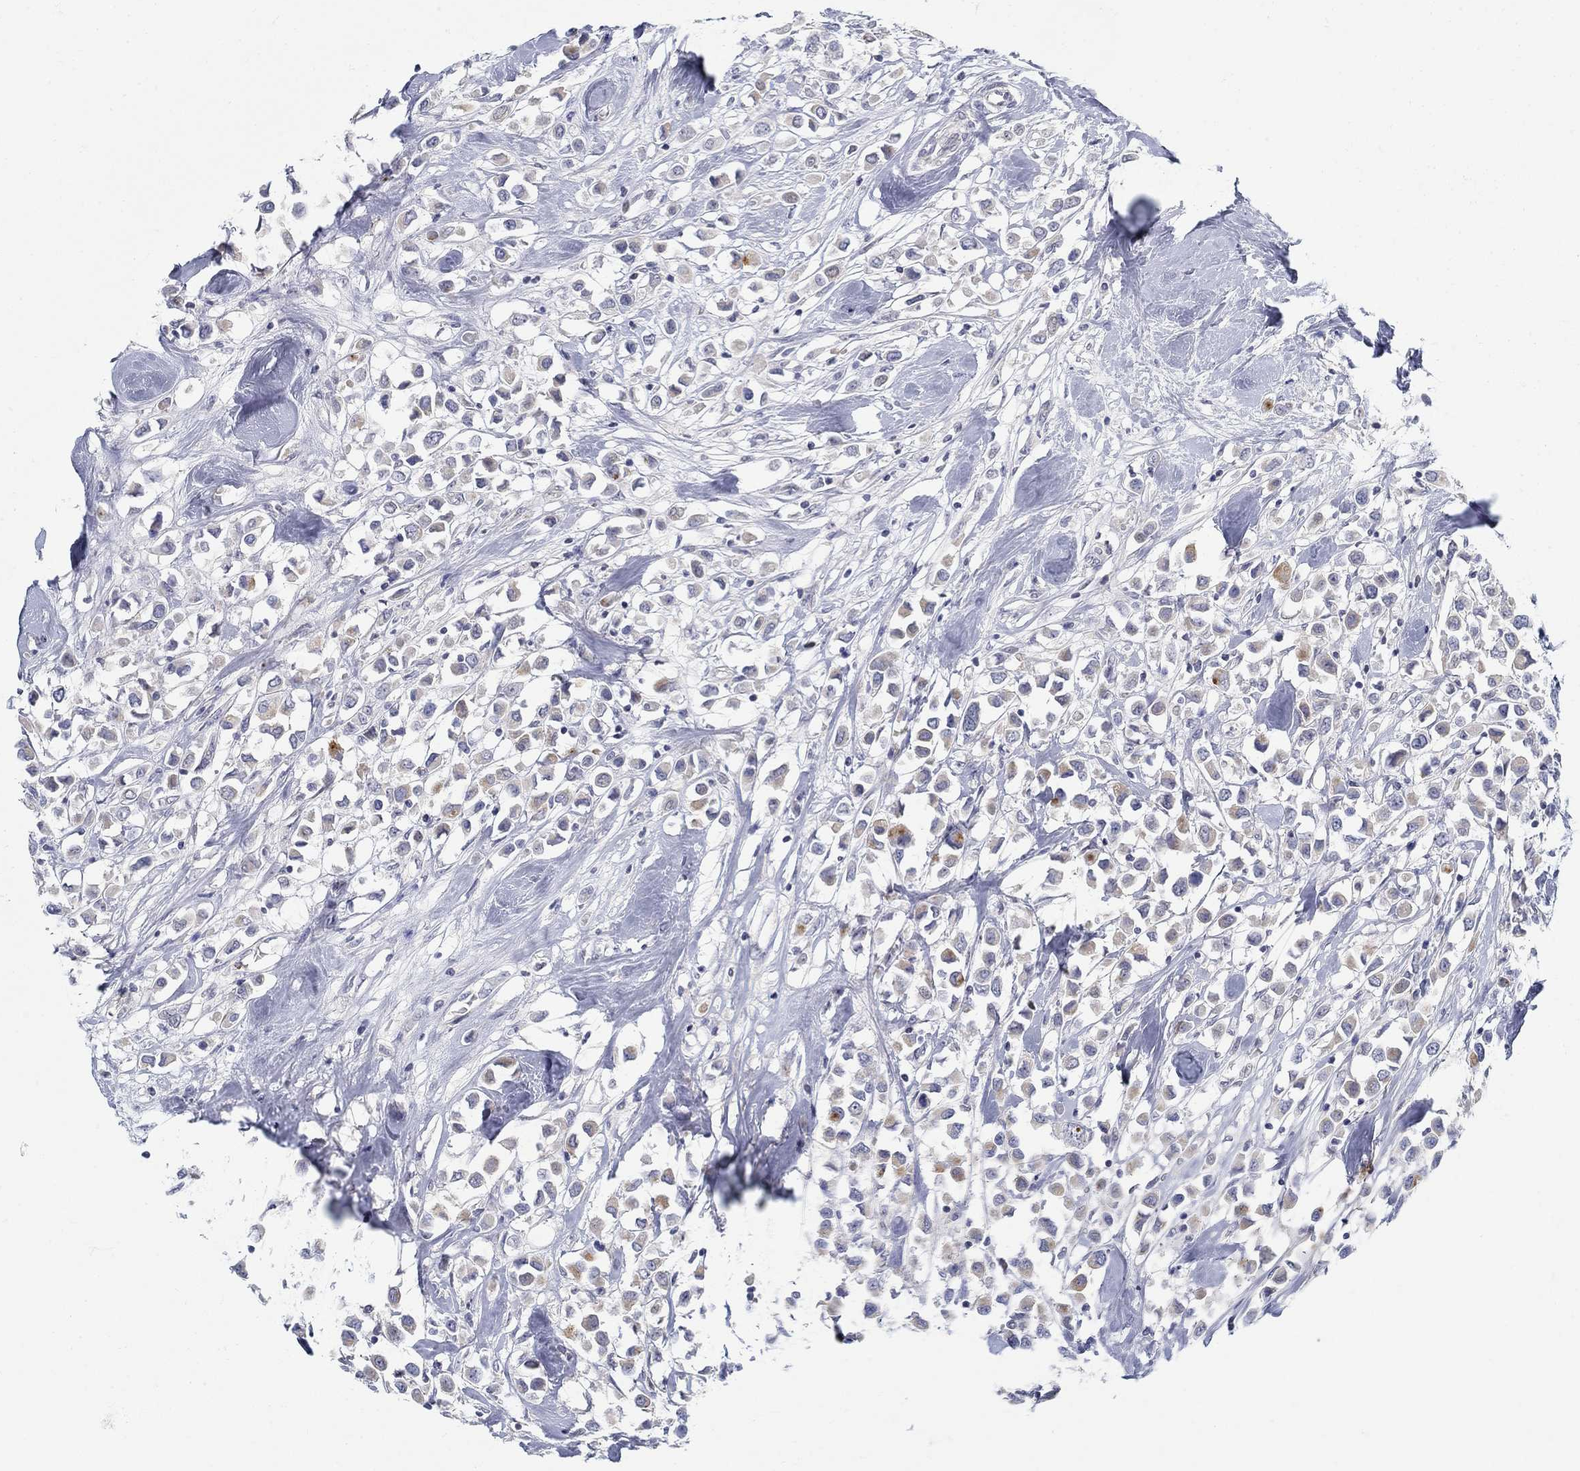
{"staining": {"intensity": "weak", "quantity": "<25%", "location": "cytoplasmic/membranous"}, "tissue": "breast cancer", "cell_type": "Tumor cells", "image_type": "cancer", "snomed": [{"axis": "morphology", "description": "Duct carcinoma"}, {"axis": "topography", "description": "Breast"}], "caption": "Protein analysis of breast cancer (invasive ductal carcinoma) exhibits no significant positivity in tumor cells. (Immunohistochemistry (ihc), brightfield microscopy, high magnification).", "gene": "ANO7", "patient": {"sex": "female", "age": 61}}